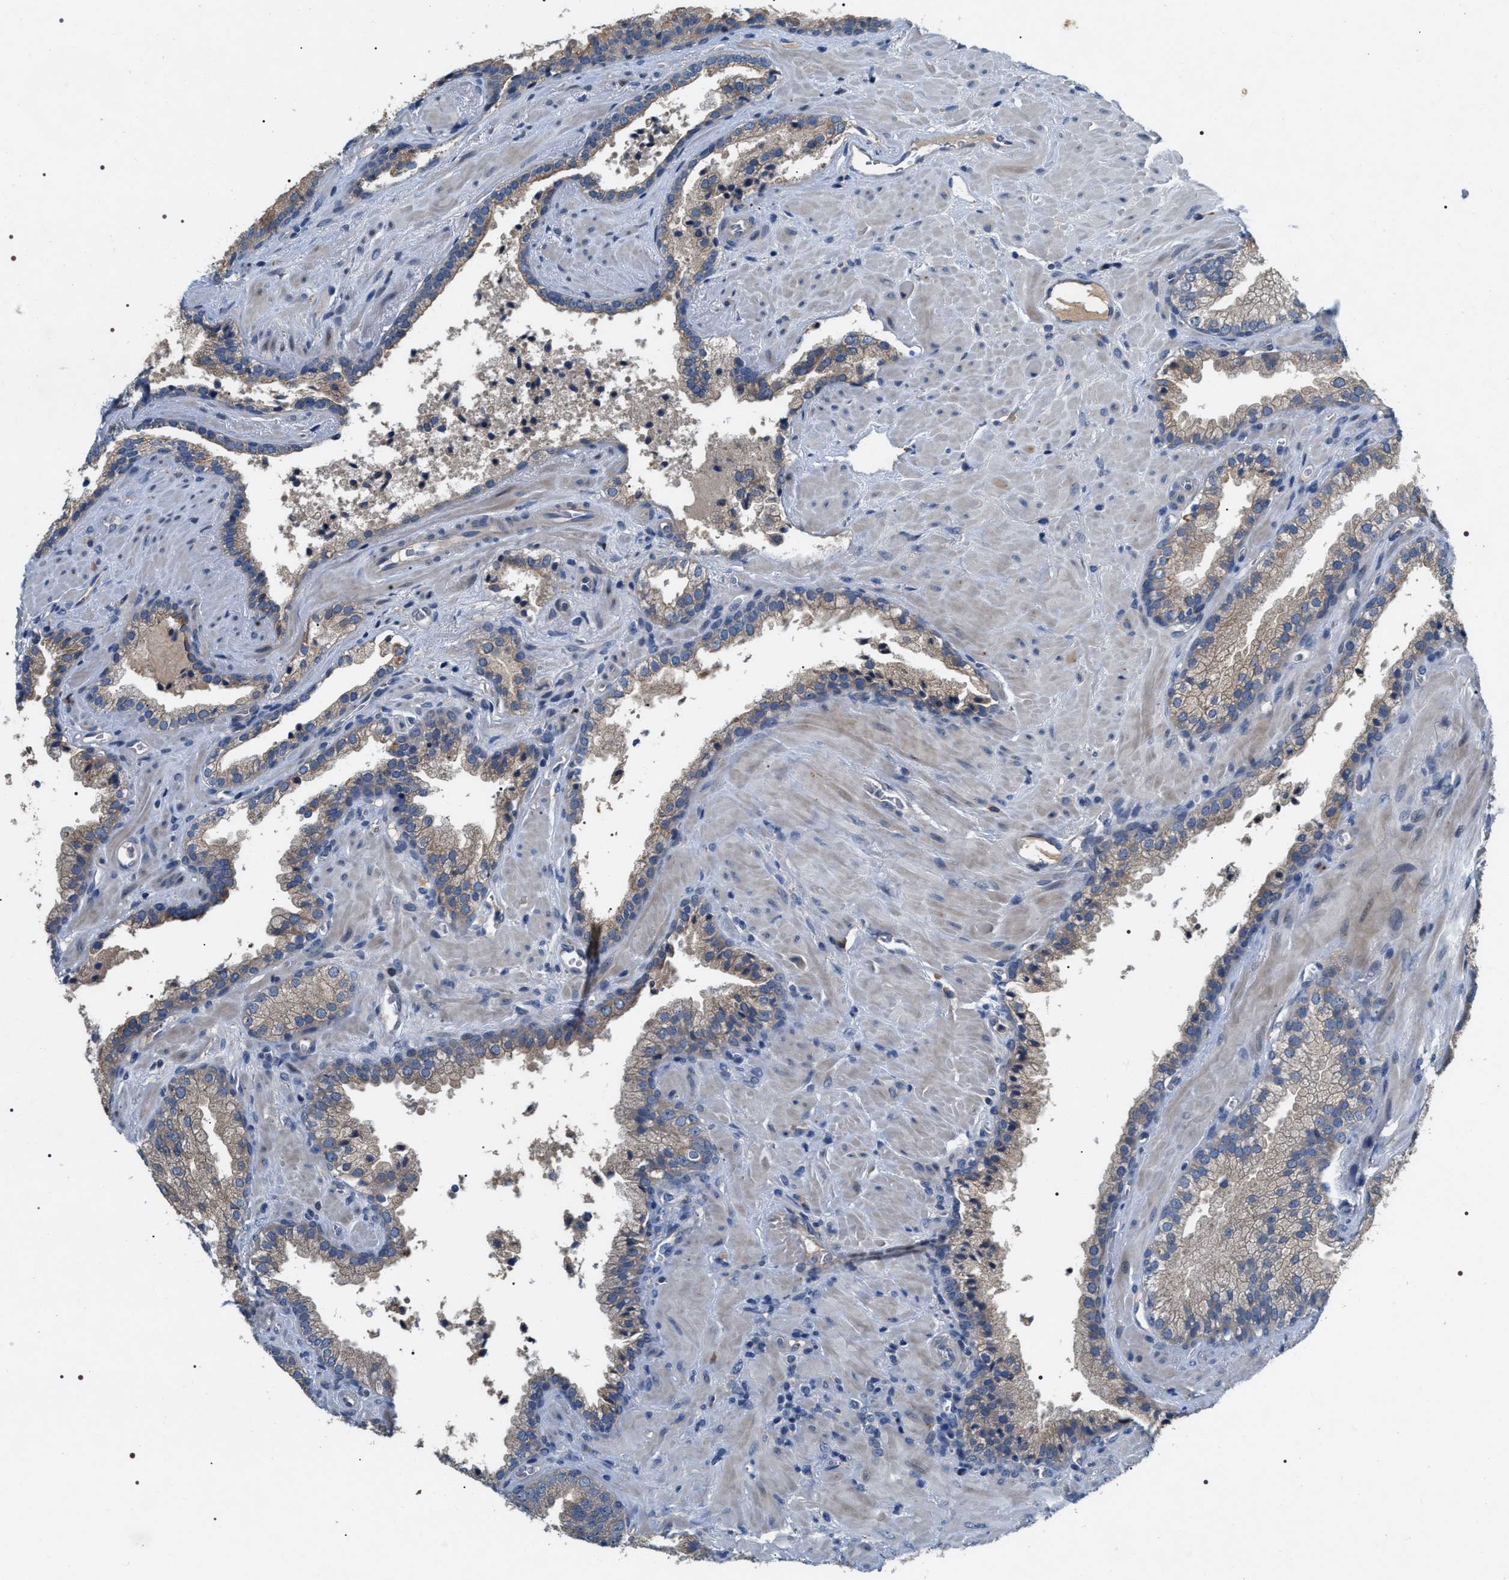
{"staining": {"intensity": "negative", "quantity": "none", "location": "none"}, "tissue": "prostate cancer", "cell_type": "Tumor cells", "image_type": "cancer", "snomed": [{"axis": "morphology", "description": "Adenocarcinoma, Low grade"}, {"axis": "topography", "description": "Prostate"}], "caption": "Prostate cancer was stained to show a protein in brown. There is no significant positivity in tumor cells. Brightfield microscopy of immunohistochemistry stained with DAB (3,3'-diaminobenzidine) (brown) and hematoxylin (blue), captured at high magnification.", "gene": "IFT81", "patient": {"sex": "male", "age": 71}}